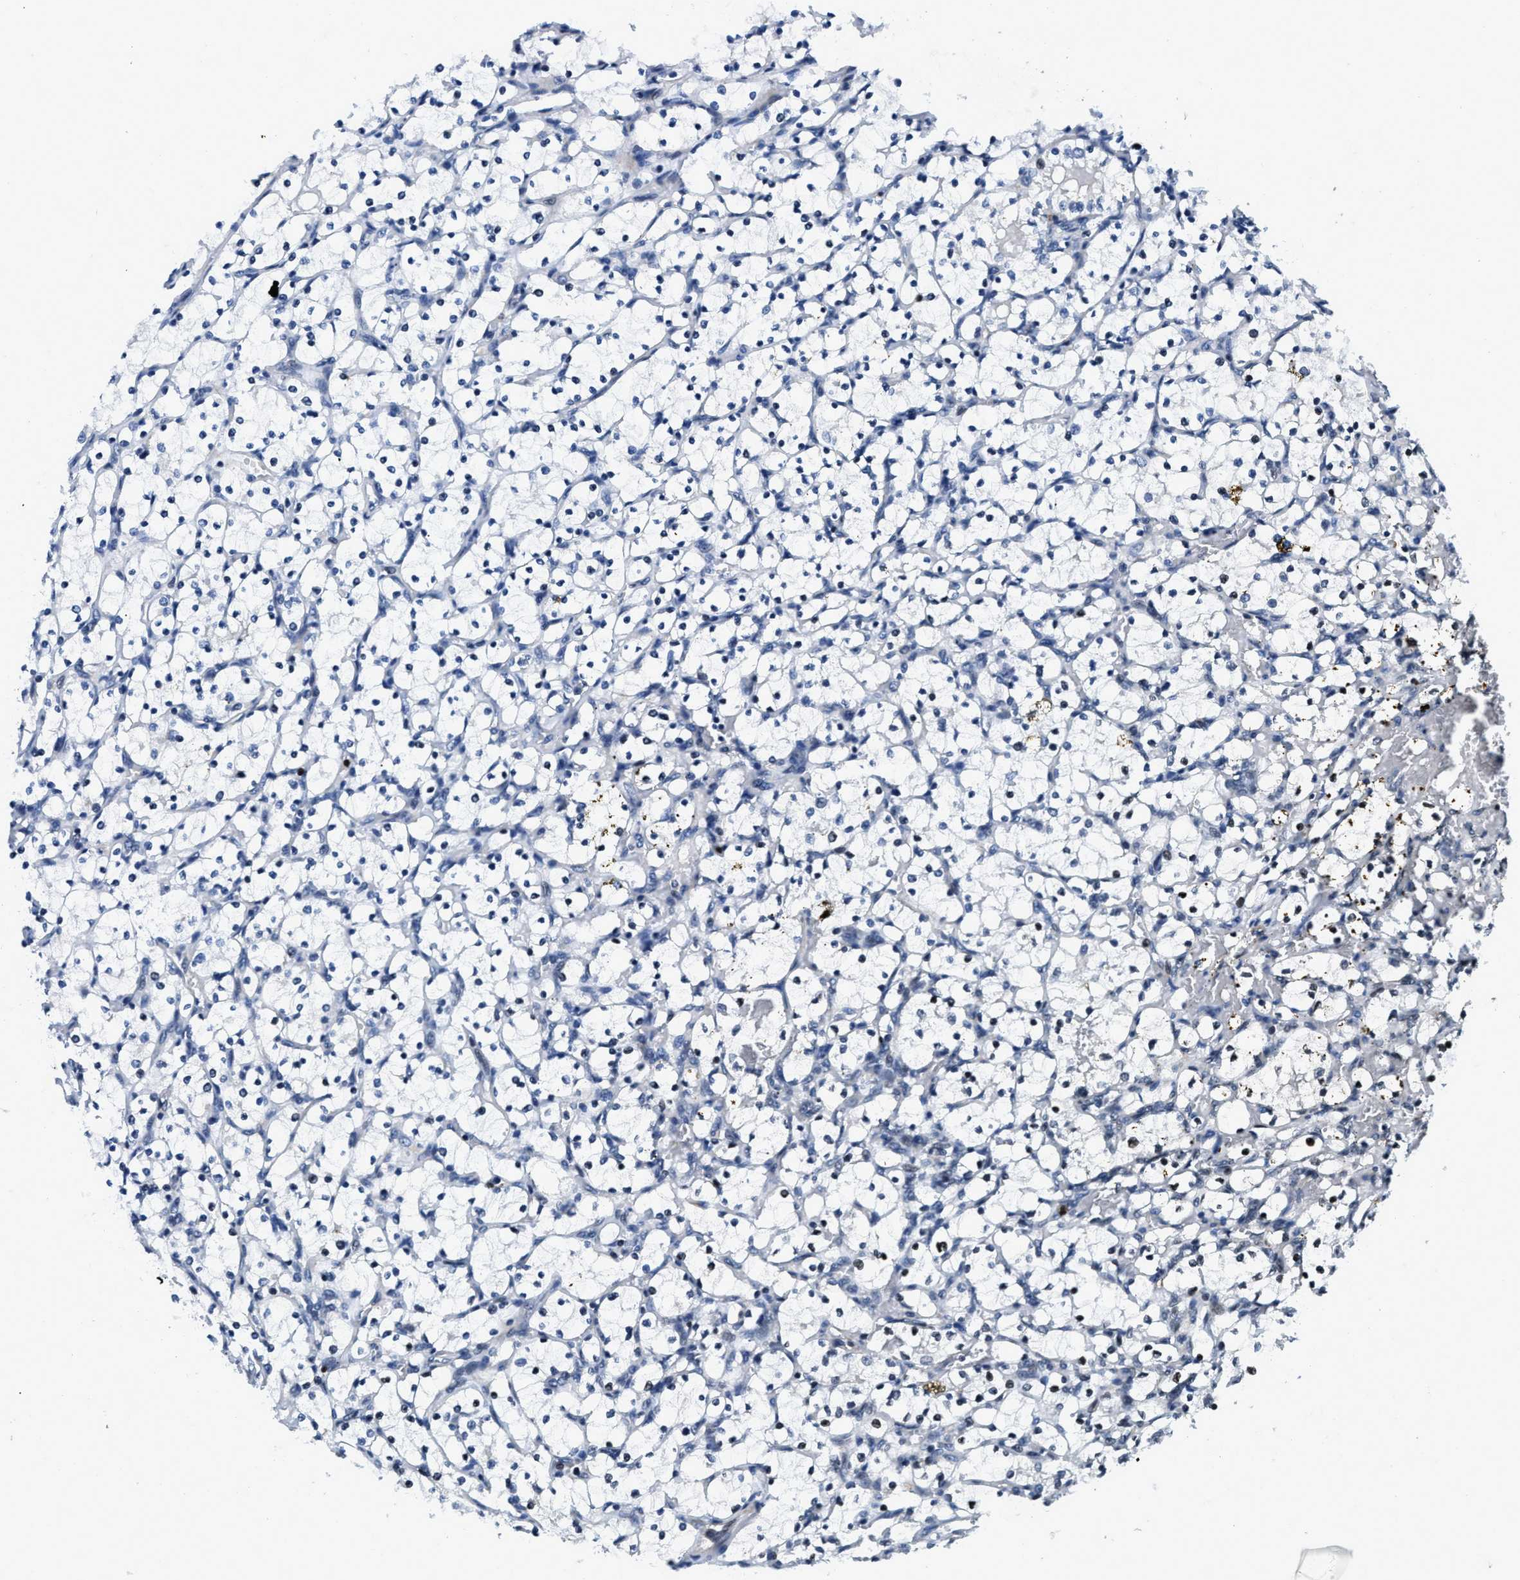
{"staining": {"intensity": "negative", "quantity": "none", "location": "none"}, "tissue": "renal cancer", "cell_type": "Tumor cells", "image_type": "cancer", "snomed": [{"axis": "morphology", "description": "Adenocarcinoma, NOS"}, {"axis": "topography", "description": "Kidney"}], "caption": "This is an immunohistochemistry photomicrograph of human renal cancer (adenocarcinoma). There is no positivity in tumor cells.", "gene": "ZC3HC1", "patient": {"sex": "female", "age": 69}}